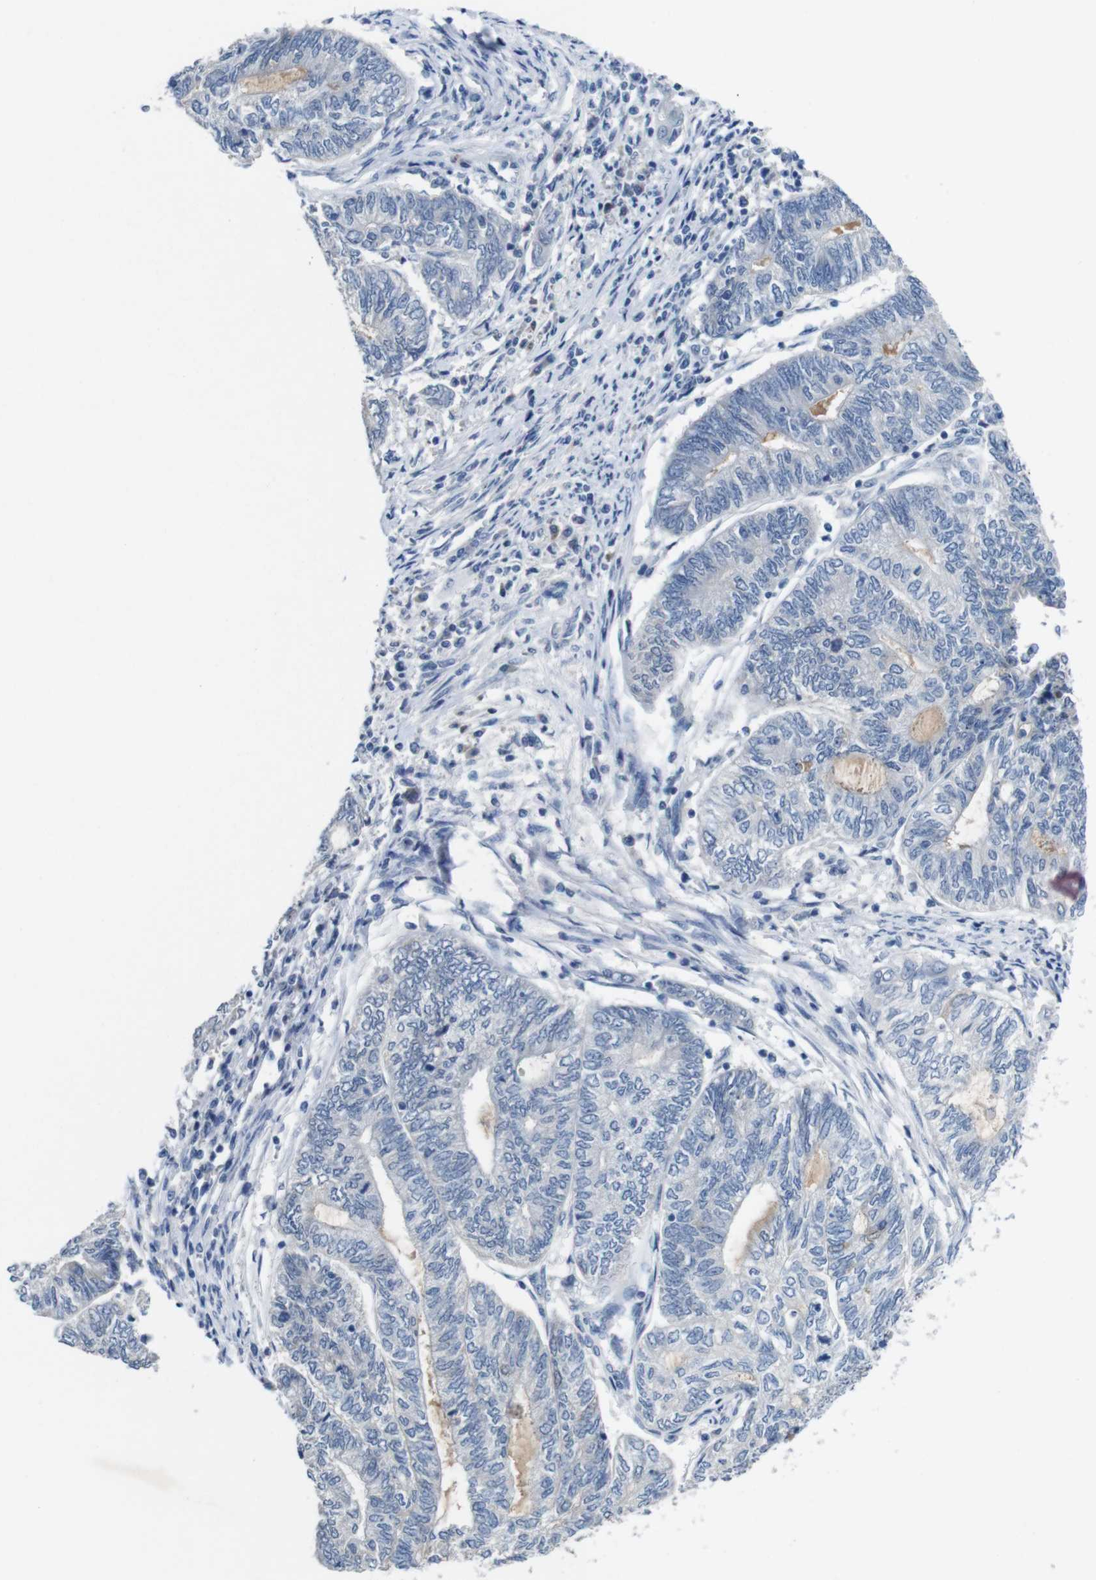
{"staining": {"intensity": "negative", "quantity": "none", "location": "none"}, "tissue": "endometrial cancer", "cell_type": "Tumor cells", "image_type": "cancer", "snomed": [{"axis": "morphology", "description": "Adenocarcinoma, NOS"}, {"axis": "topography", "description": "Uterus"}, {"axis": "topography", "description": "Endometrium"}], "caption": "This is an immunohistochemistry (IHC) micrograph of human endometrial cancer (adenocarcinoma). There is no expression in tumor cells.", "gene": "SLC2A8", "patient": {"sex": "female", "age": 70}}